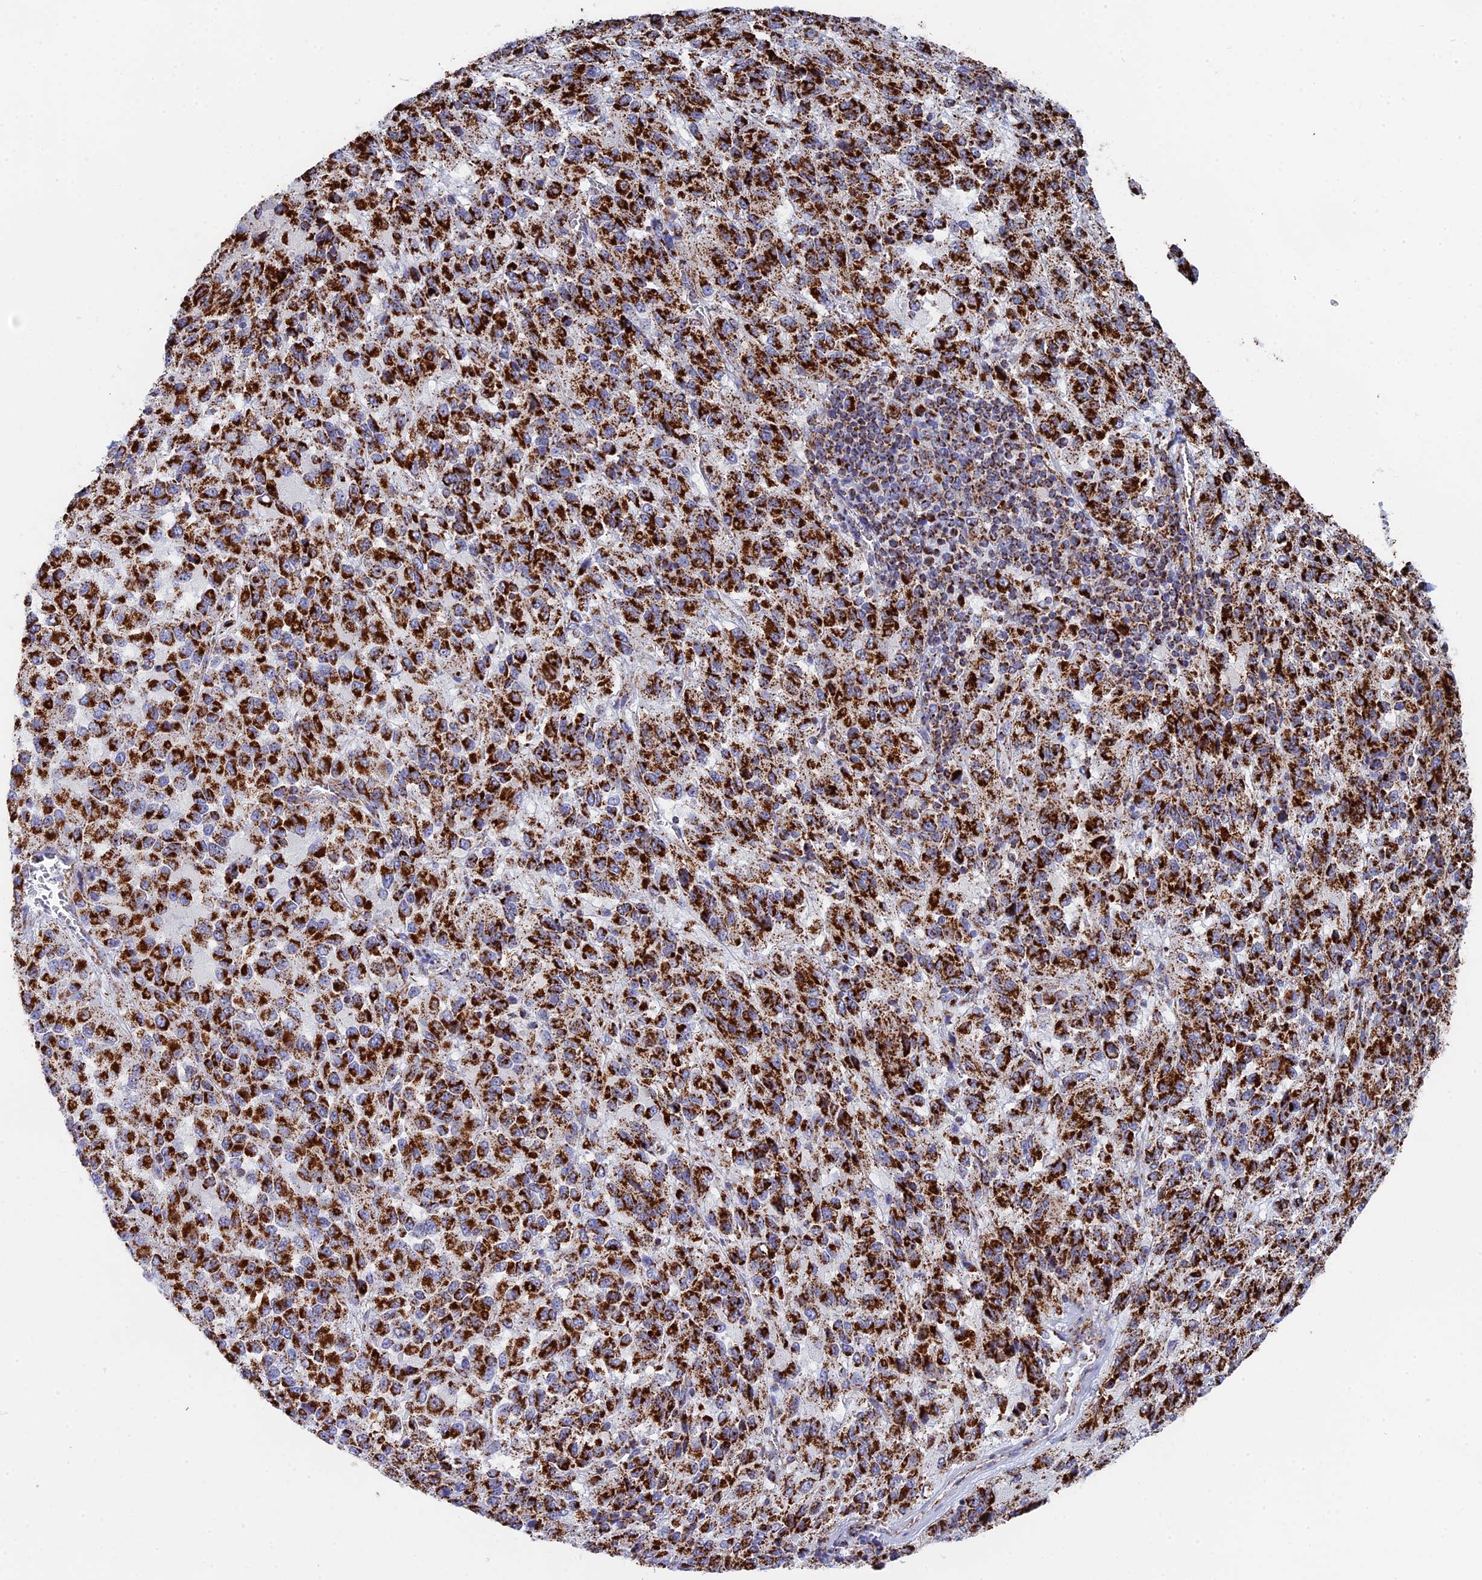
{"staining": {"intensity": "strong", "quantity": ">75%", "location": "cytoplasmic/membranous"}, "tissue": "melanoma", "cell_type": "Tumor cells", "image_type": "cancer", "snomed": [{"axis": "morphology", "description": "Malignant melanoma, Metastatic site"}, {"axis": "topography", "description": "Lung"}], "caption": "A high-resolution image shows immunohistochemistry staining of melanoma, which displays strong cytoplasmic/membranous staining in approximately >75% of tumor cells.", "gene": "NDUFA5", "patient": {"sex": "male", "age": 64}}